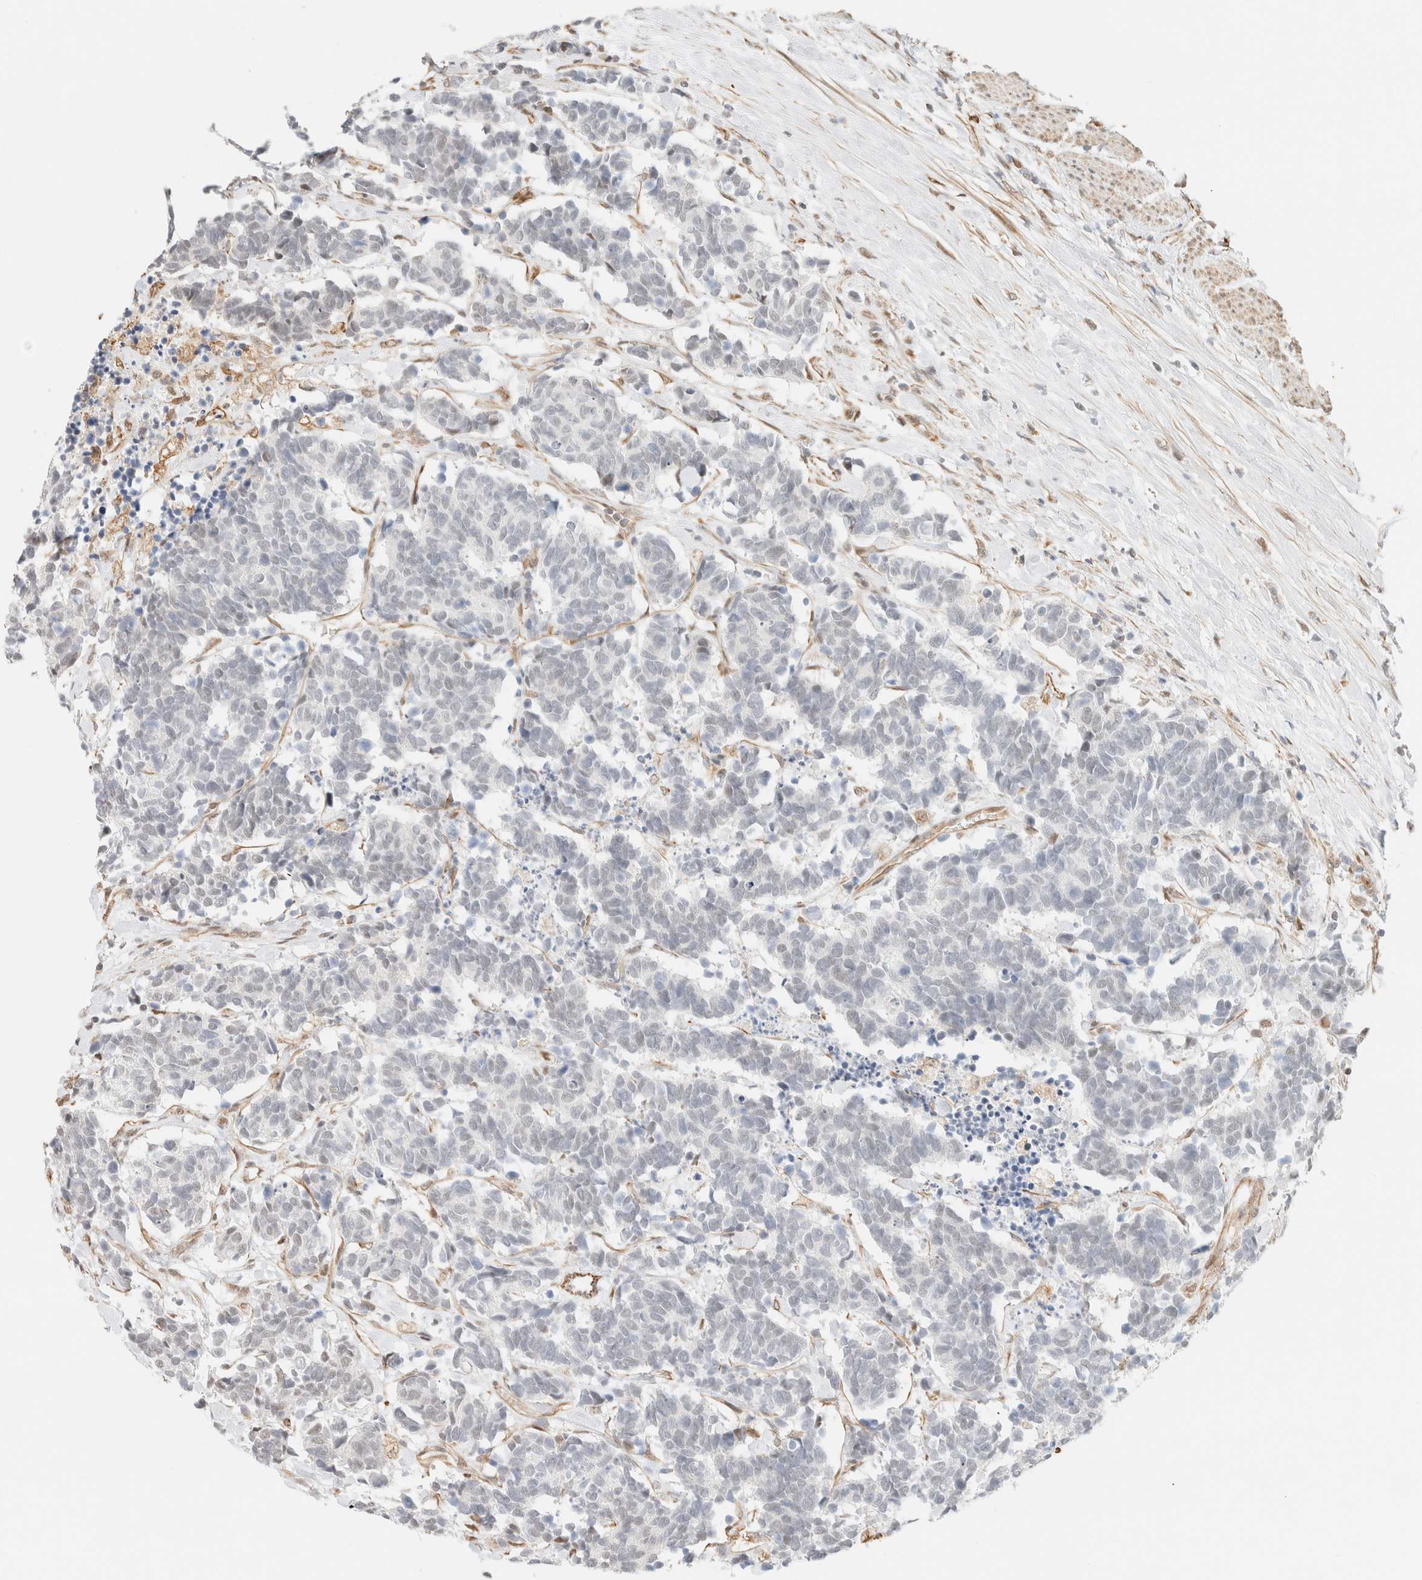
{"staining": {"intensity": "negative", "quantity": "none", "location": "none"}, "tissue": "carcinoid", "cell_type": "Tumor cells", "image_type": "cancer", "snomed": [{"axis": "morphology", "description": "Carcinoma, NOS"}, {"axis": "morphology", "description": "Carcinoid, malignant, NOS"}, {"axis": "topography", "description": "Urinary bladder"}], "caption": "Photomicrograph shows no protein expression in tumor cells of carcinoid tissue.", "gene": "ARID5A", "patient": {"sex": "male", "age": 57}}